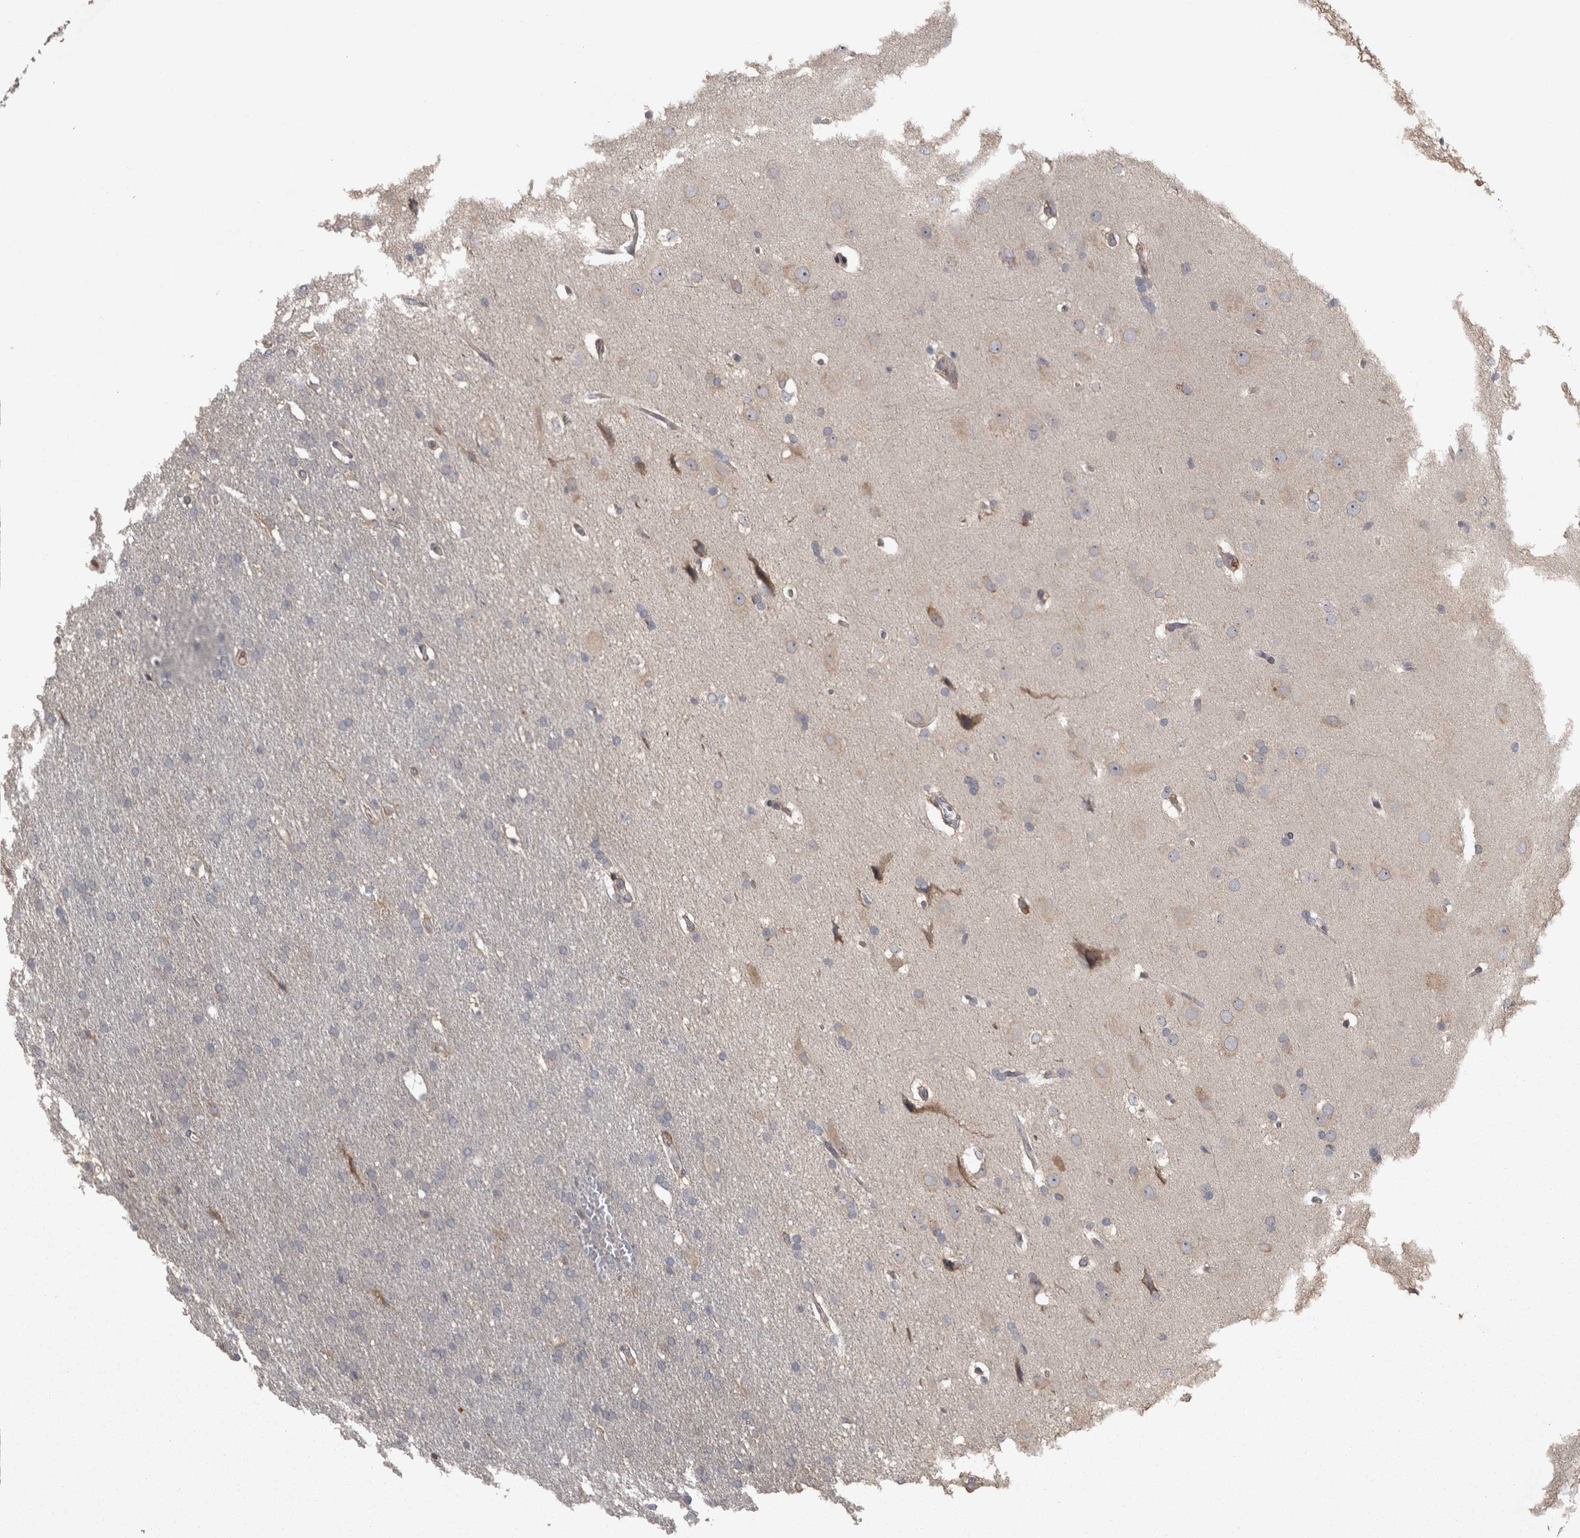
{"staining": {"intensity": "negative", "quantity": "none", "location": "none"}, "tissue": "glioma", "cell_type": "Tumor cells", "image_type": "cancer", "snomed": [{"axis": "morphology", "description": "Glioma, malignant, Low grade"}, {"axis": "topography", "description": "Brain"}], "caption": "The image exhibits no significant expression in tumor cells of glioma. (DAB (3,3'-diaminobenzidine) immunohistochemistry (IHC), high magnification).", "gene": "RAB29", "patient": {"sex": "female", "age": 37}}